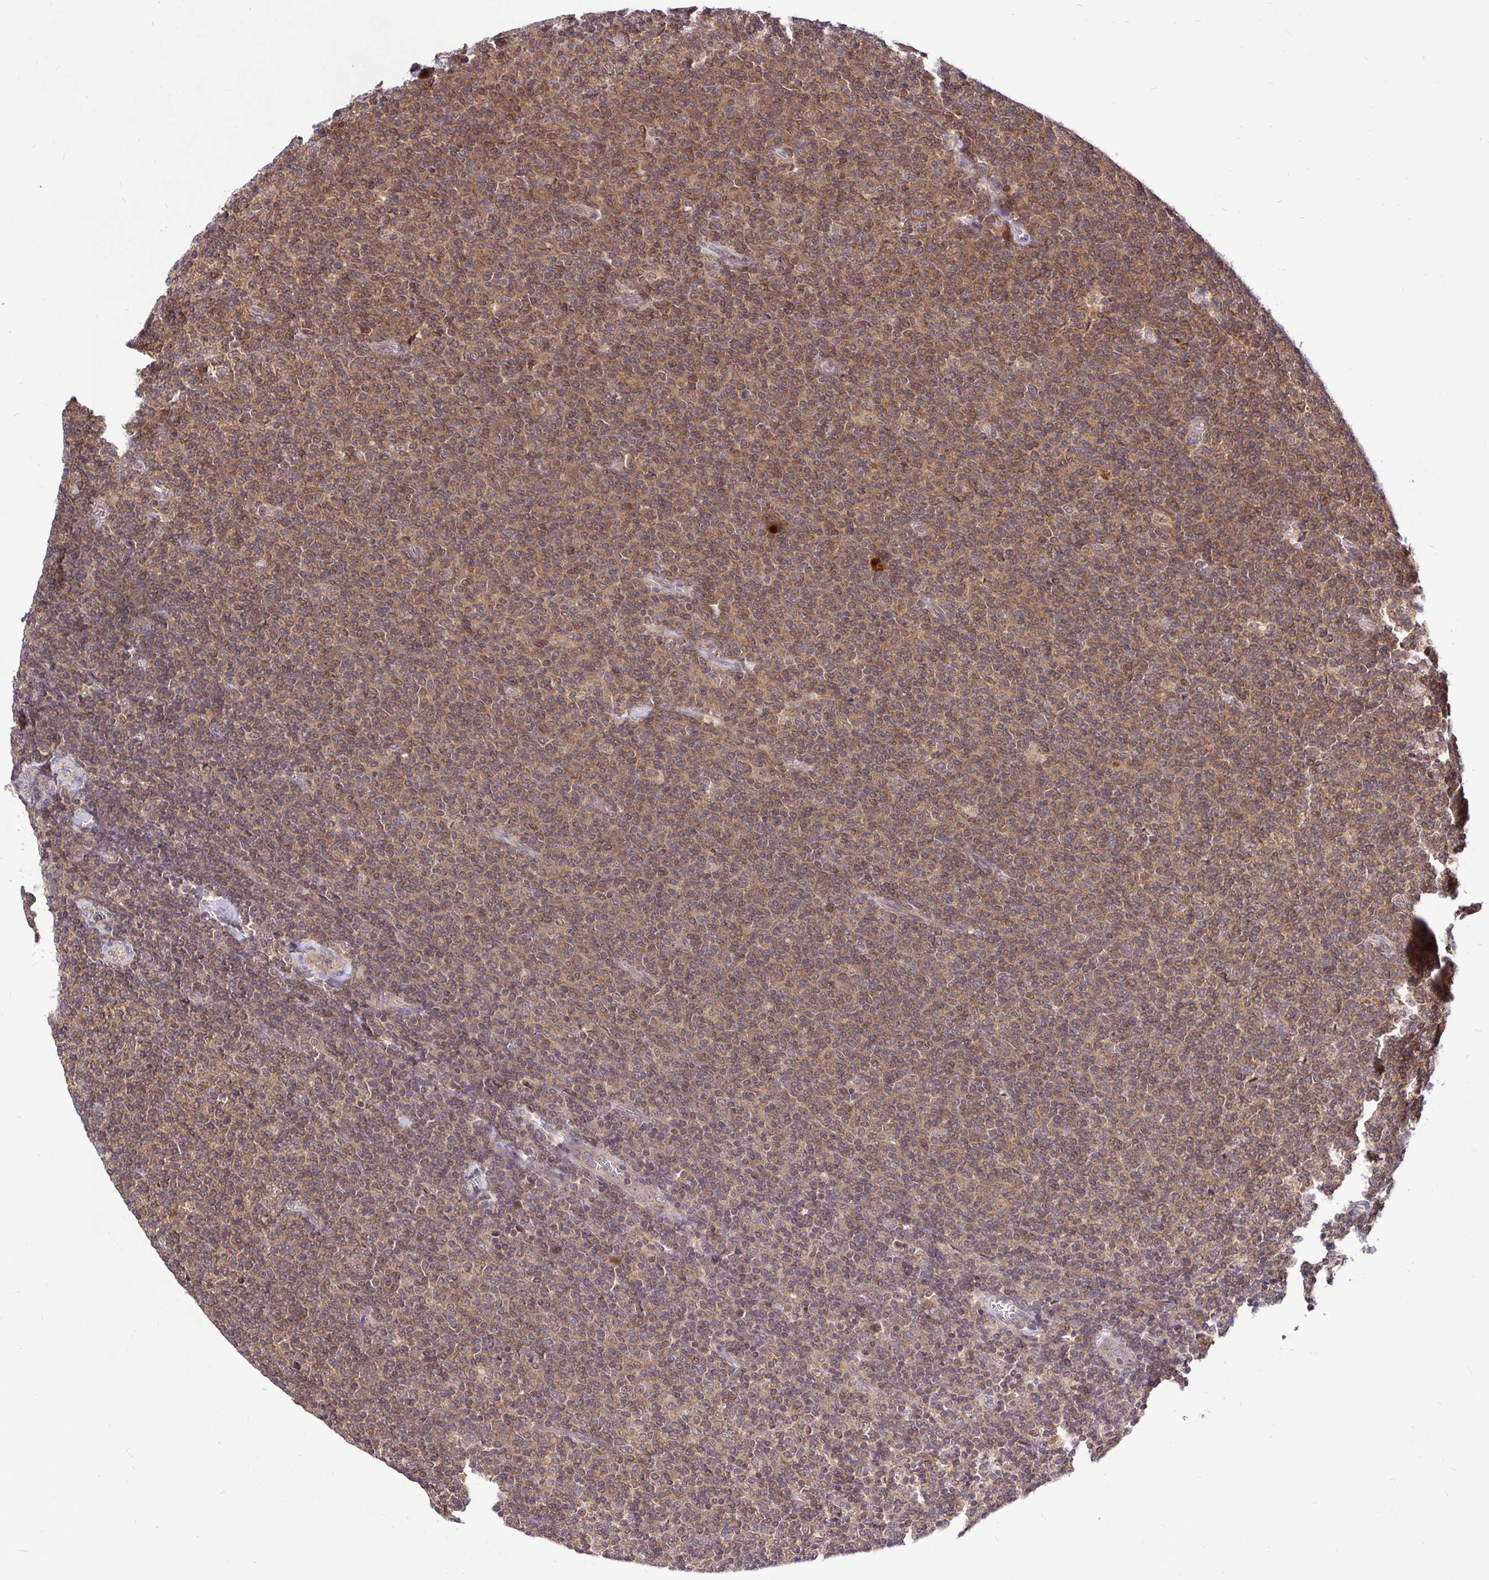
{"staining": {"intensity": "moderate", "quantity": ">75%", "location": "cytoplasmic/membranous,nuclear"}, "tissue": "lymphoma", "cell_type": "Tumor cells", "image_type": "cancer", "snomed": [{"axis": "morphology", "description": "Malignant lymphoma, non-Hodgkin's type, Low grade"}, {"axis": "topography", "description": "Lymph node"}], "caption": "Malignant lymphoma, non-Hodgkin's type (low-grade) stained with DAB immunohistochemistry (IHC) exhibits medium levels of moderate cytoplasmic/membranous and nuclear expression in approximately >75% of tumor cells.", "gene": "UBE2M", "patient": {"sex": "male", "age": 52}}